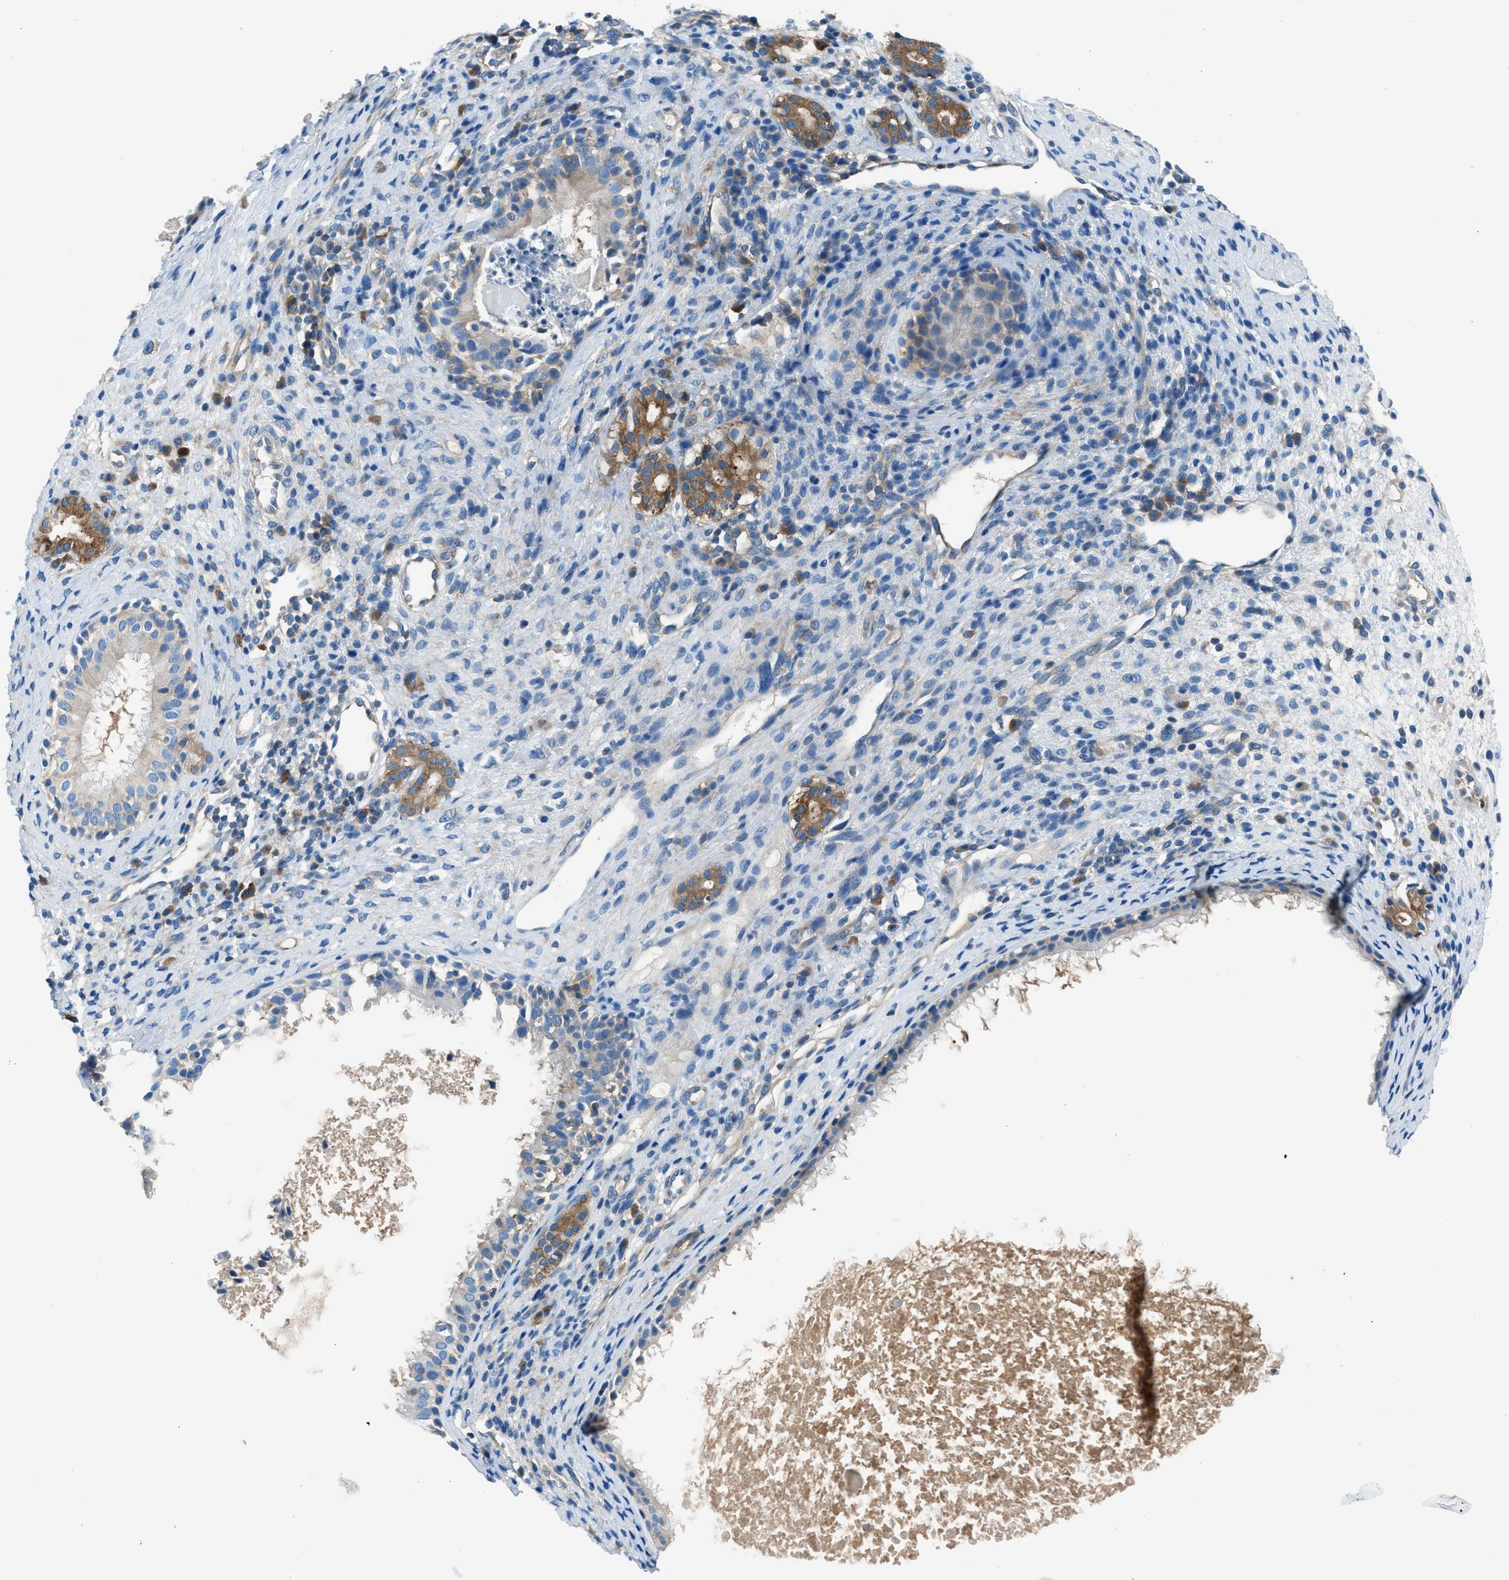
{"staining": {"intensity": "weak", "quantity": "<25%", "location": "cytoplasmic/membranous"}, "tissue": "nasopharynx", "cell_type": "Respiratory epithelial cells", "image_type": "normal", "snomed": [{"axis": "morphology", "description": "Normal tissue, NOS"}, {"axis": "topography", "description": "Nasopharynx"}], "caption": "This is an immunohistochemistry micrograph of benign human nasopharynx. There is no staining in respiratory epithelial cells.", "gene": "SARS1", "patient": {"sex": "male", "age": 22}}